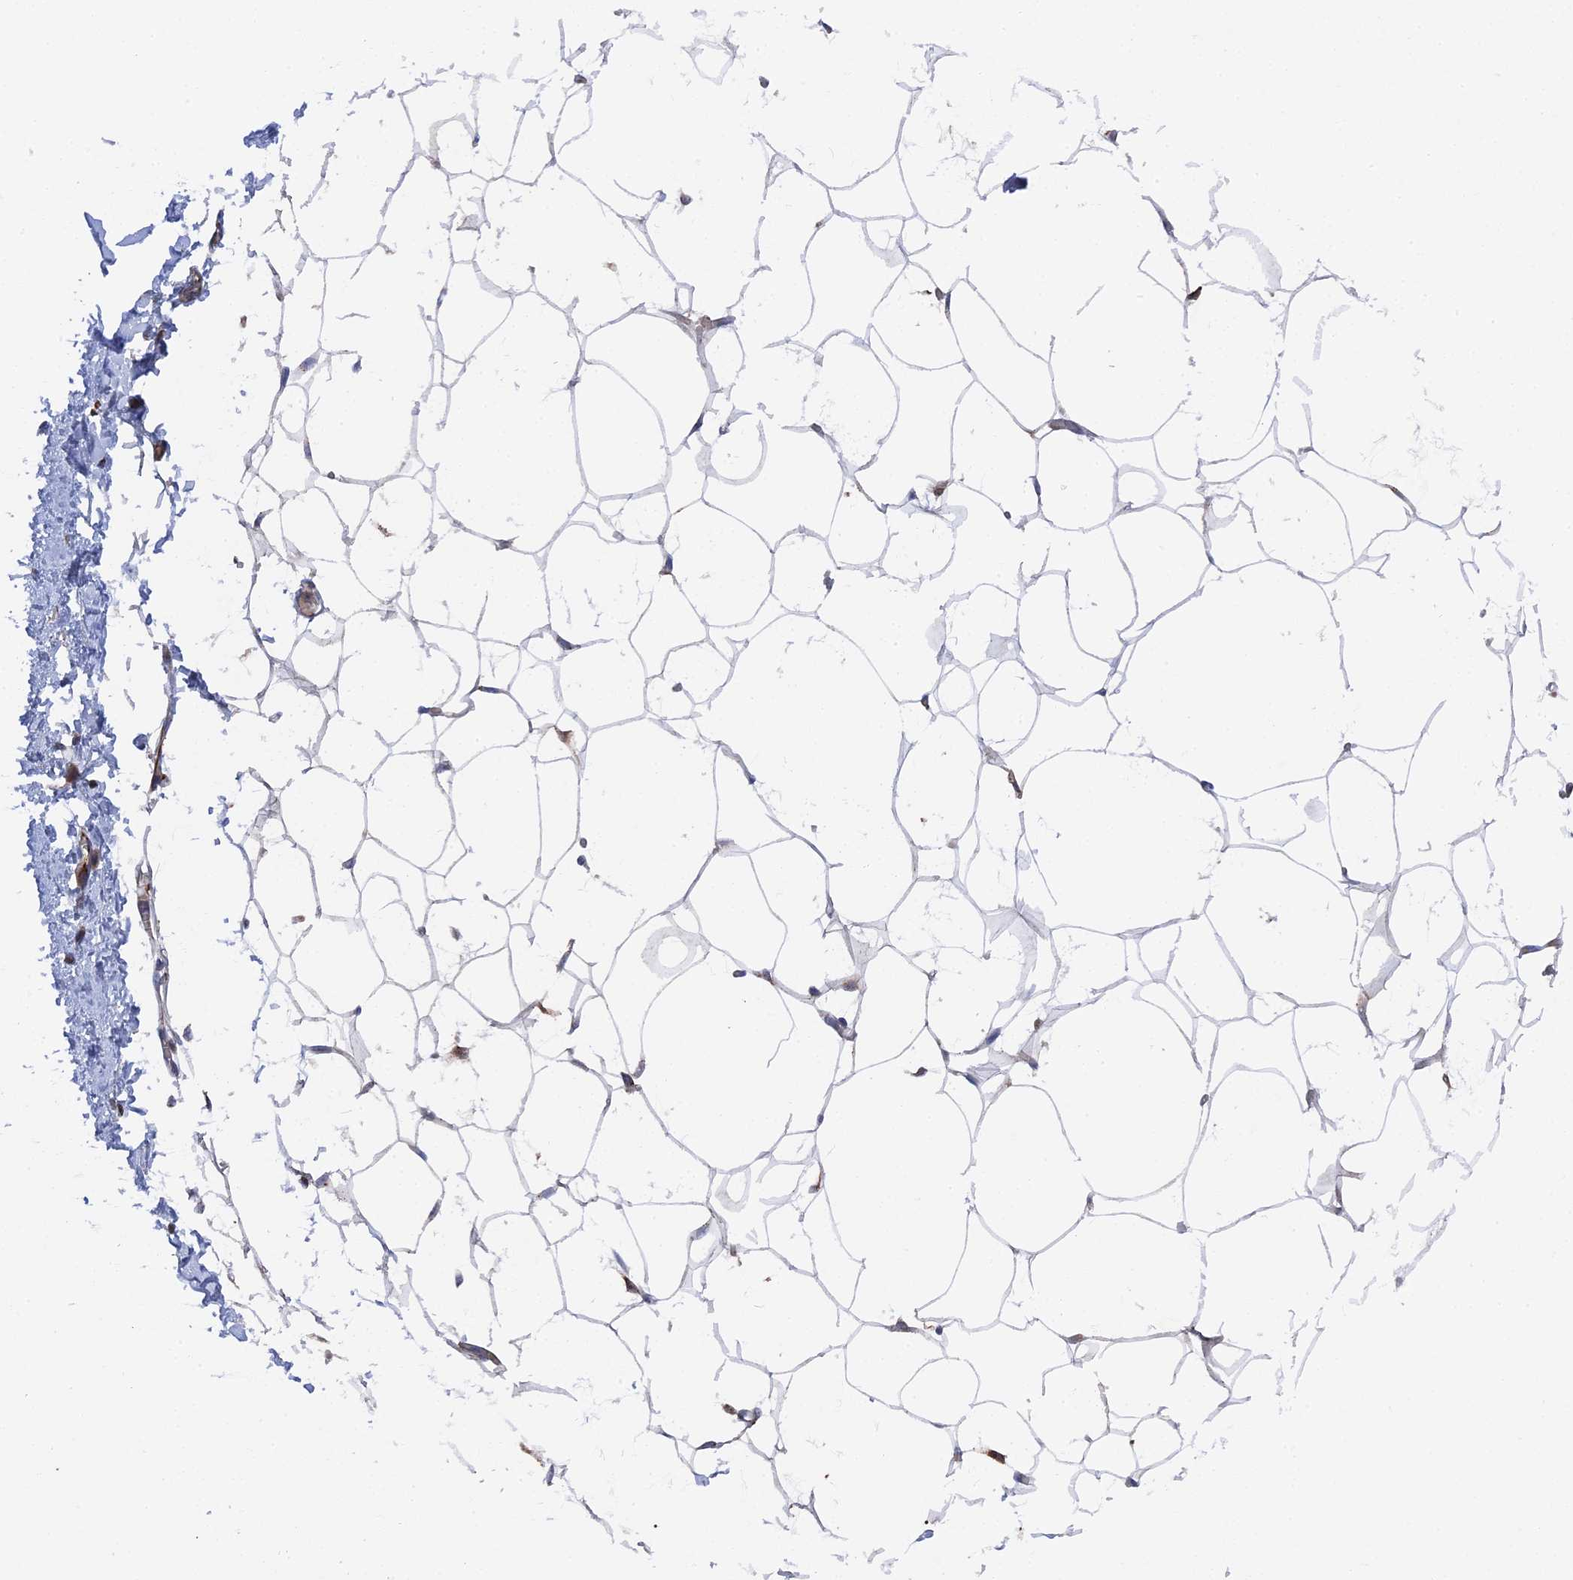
{"staining": {"intensity": "weak", "quantity": "25%-75%", "location": "cytoplasmic/membranous"}, "tissue": "breast", "cell_type": "Adipocytes", "image_type": "normal", "snomed": [{"axis": "morphology", "description": "Normal tissue, NOS"}, {"axis": "topography", "description": "Breast"}], "caption": "There is low levels of weak cytoplasmic/membranous expression in adipocytes of unremarkable breast, as demonstrated by immunohistochemical staining (brown color).", "gene": "SMG9", "patient": {"sex": "female", "age": 27}}